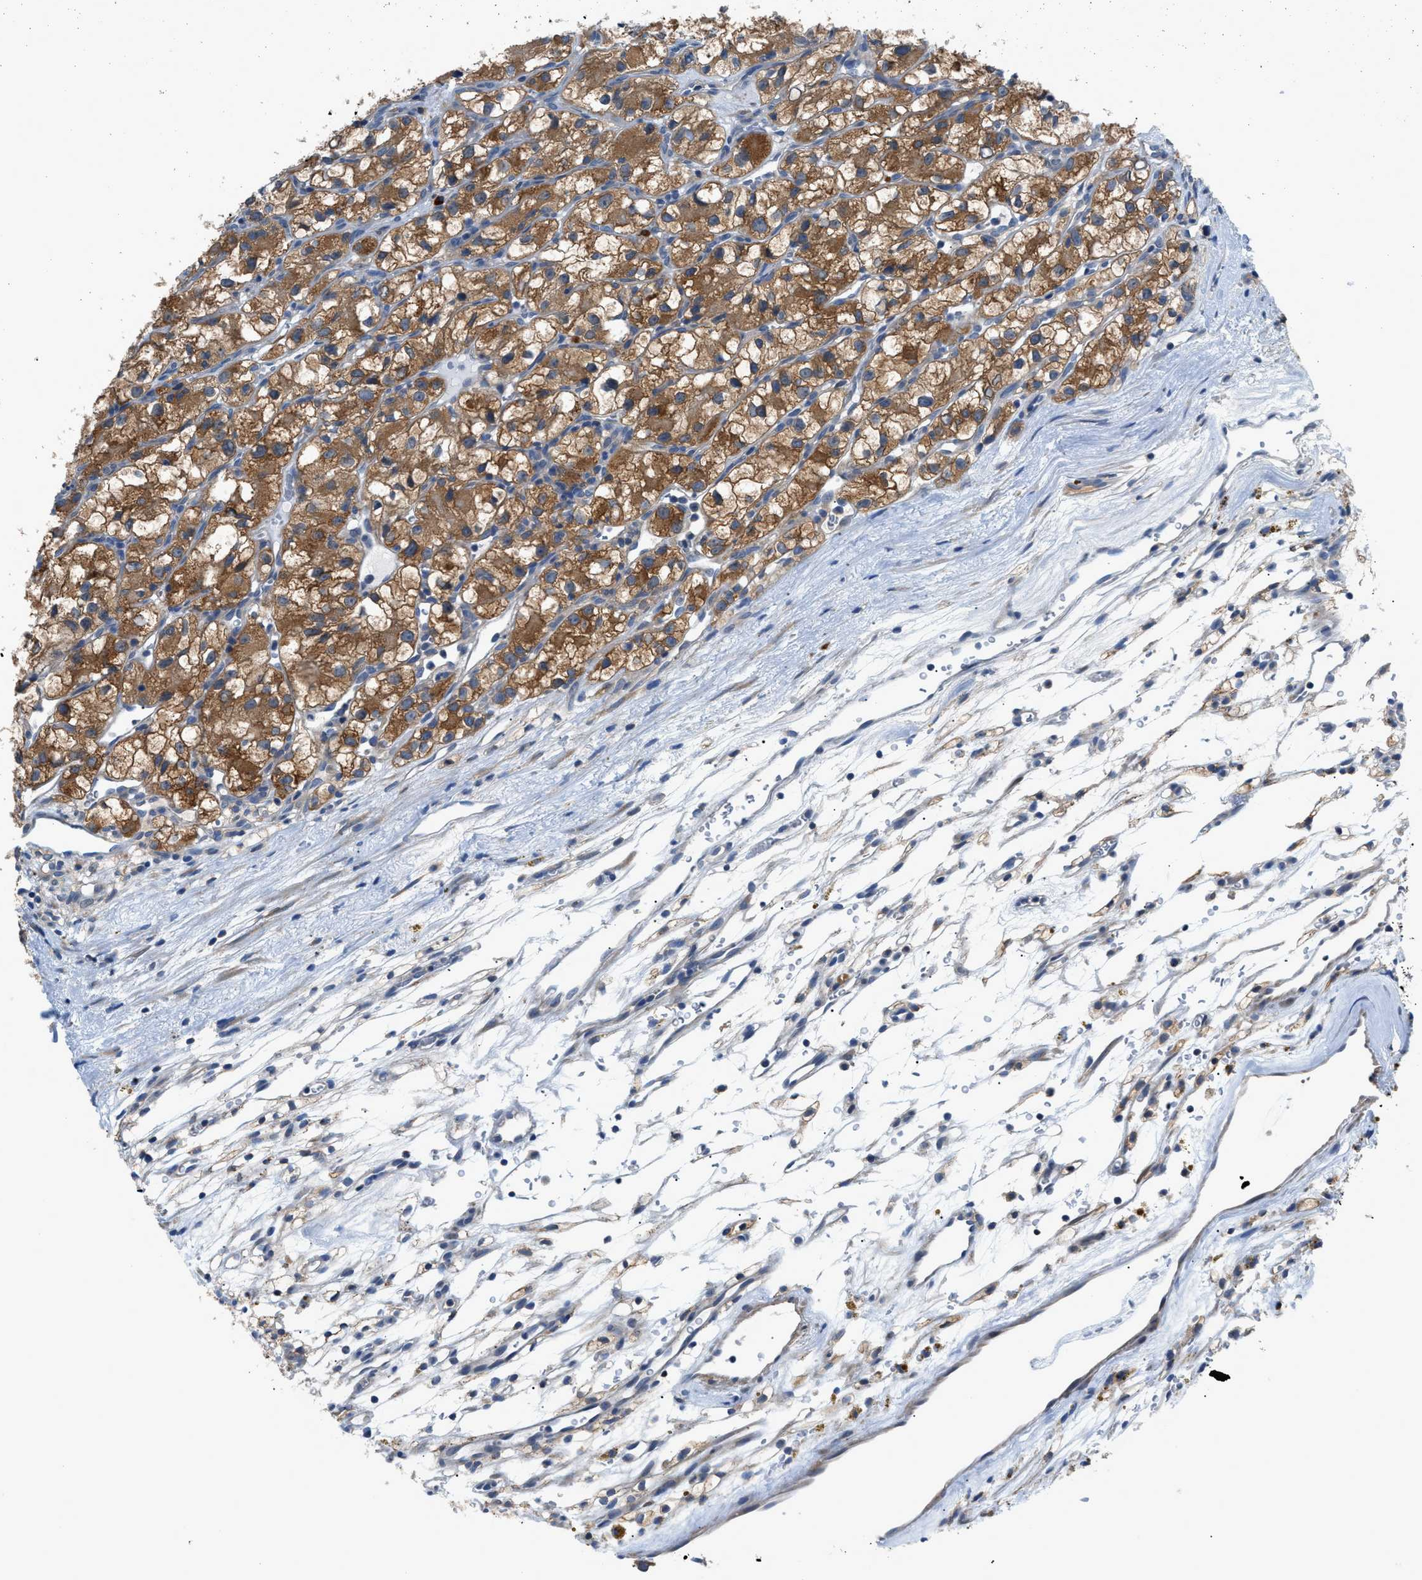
{"staining": {"intensity": "moderate", "quantity": ">75%", "location": "cytoplasmic/membranous"}, "tissue": "renal cancer", "cell_type": "Tumor cells", "image_type": "cancer", "snomed": [{"axis": "morphology", "description": "Adenocarcinoma, NOS"}, {"axis": "topography", "description": "Kidney"}], "caption": "A high-resolution image shows immunohistochemistry (IHC) staining of renal cancer (adenocarcinoma), which reveals moderate cytoplasmic/membranous positivity in about >75% of tumor cells.", "gene": "TMEM45B", "patient": {"sex": "female", "age": 57}}